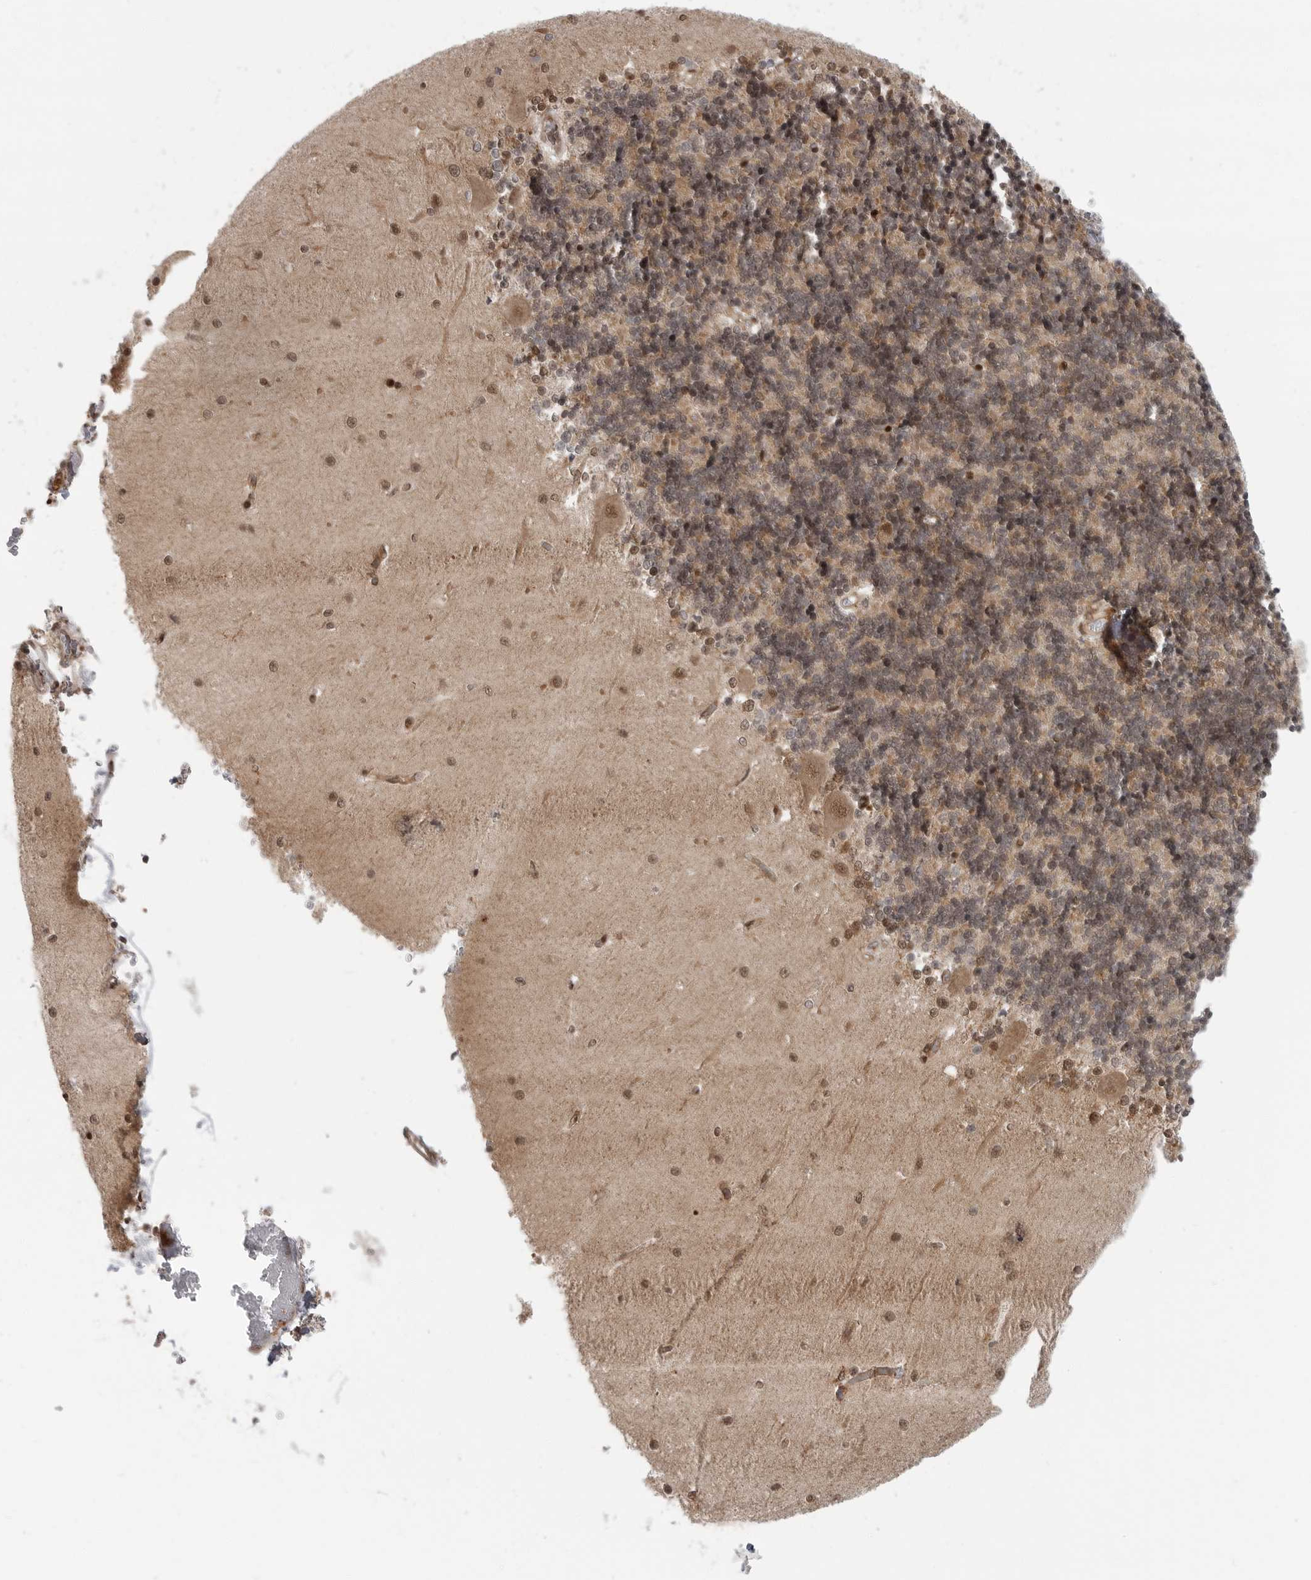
{"staining": {"intensity": "weak", "quantity": "25%-75%", "location": "cytoplasmic/membranous"}, "tissue": "cerebellum", "cell_type": "Cells in granular layer", "image_type": "normal", "snomed": [{"axis": "morphology", "description": "Normal tissue, NOS"}, {"axis": "topography", "description": "Cerebellum"}], "caption": "Immunohistochemistry (IHC) of benign cerebellum exhibits low levels of weak cytoplasmic/membranous staining in approximately 25%-75% of cells in granular layer.", "gene": "SZRD1", "patient": {"sex": "male", "age": 37}}